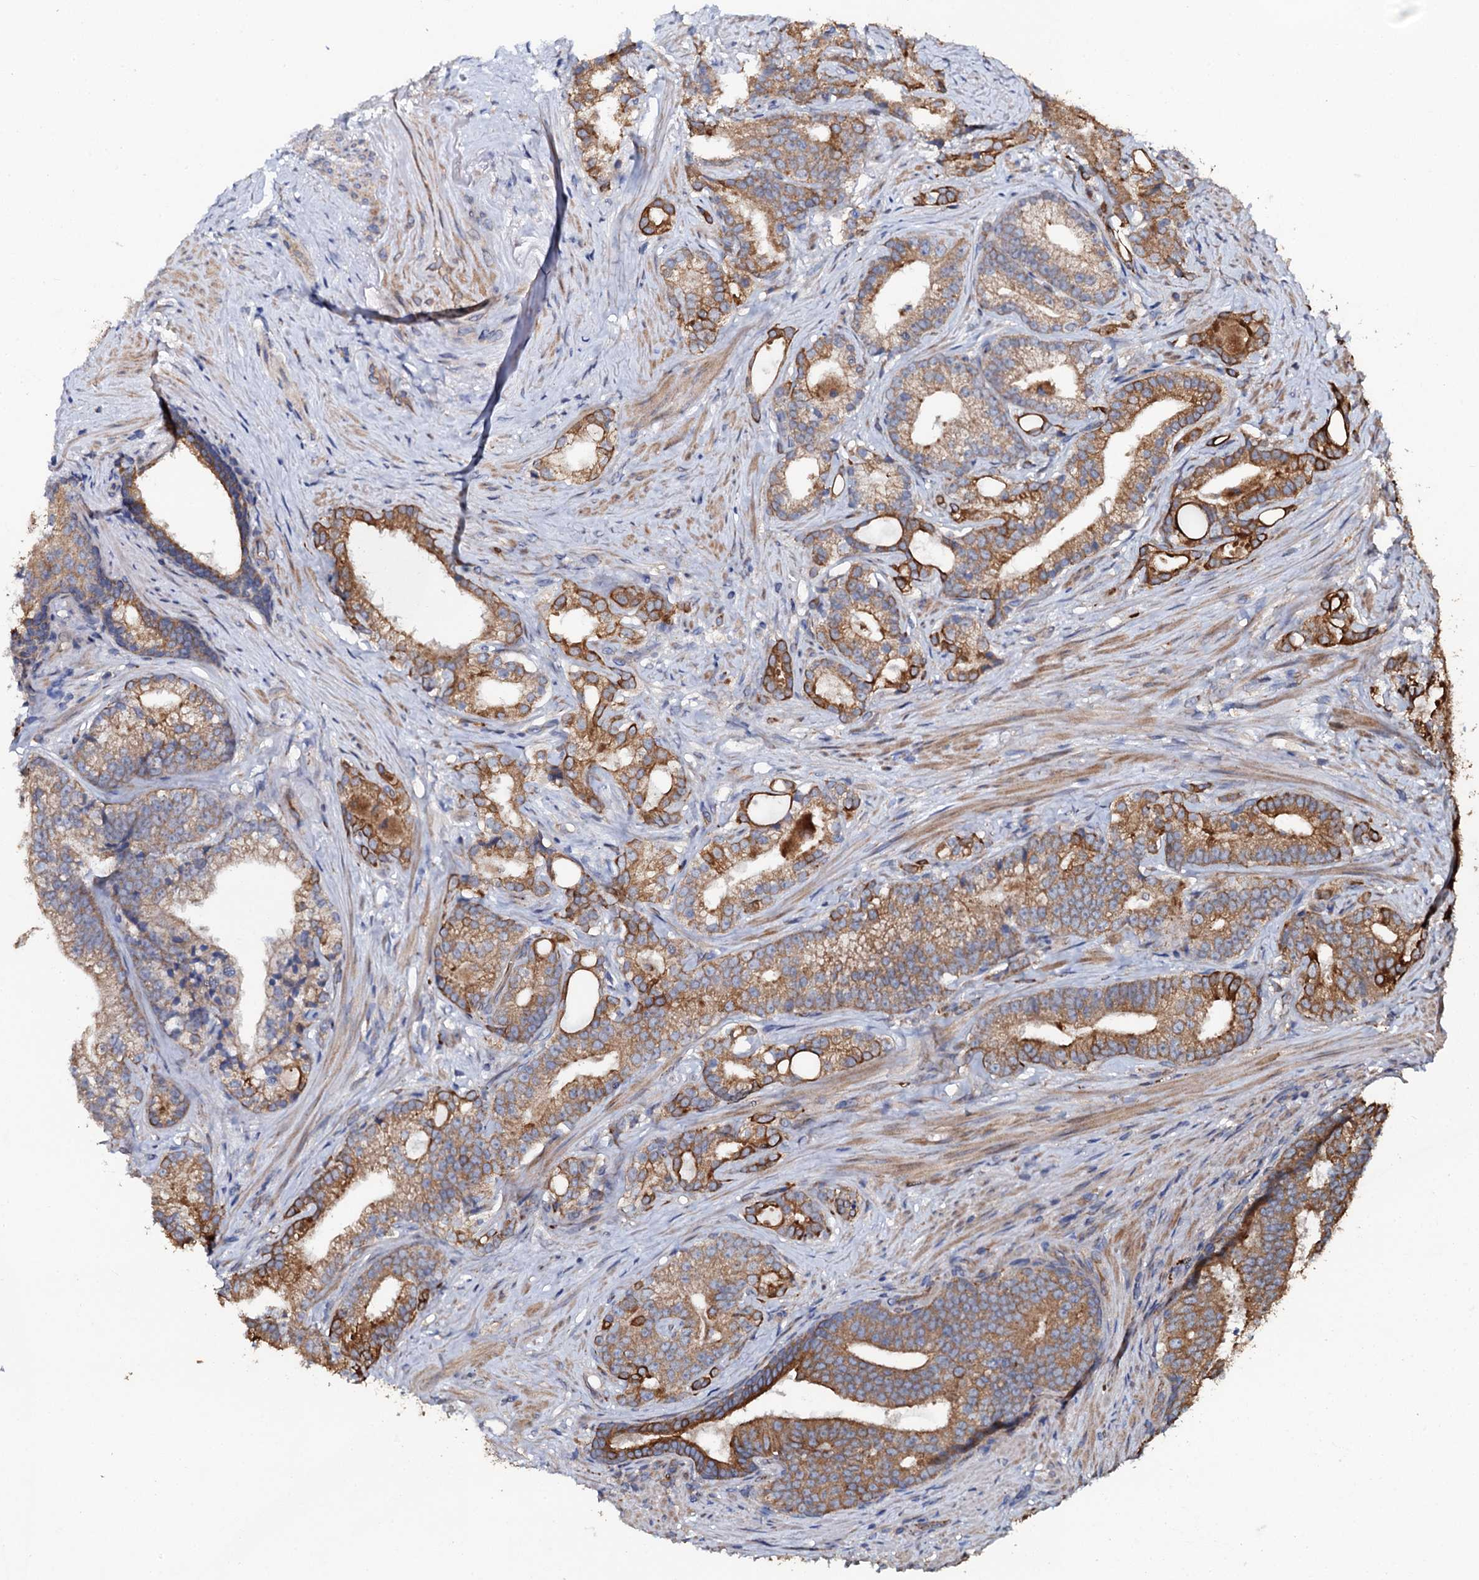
{"staining": {"intensity": "moderate", "quantity": ">75%", "location": "cytoplasmic/membranous"}, "tissue": "prostate cancer", "cell_type": "Tumor cells", "image_type": "cancer", "snomed": [{"axis": "morphology", "description": "Adenocarcinoma, Low grade"}, {"axis": "topography", "description": "Prostate"}], "caption": "Adenocarcinoma (low-grade) (prostate) stained for a protein (brown) demonstrates moderate cytoplasmic/membranous positive positivity in approximately >75% of tumor cells.", "gene": "GLCE", "patient": {"sex": "male", "age": 71}}